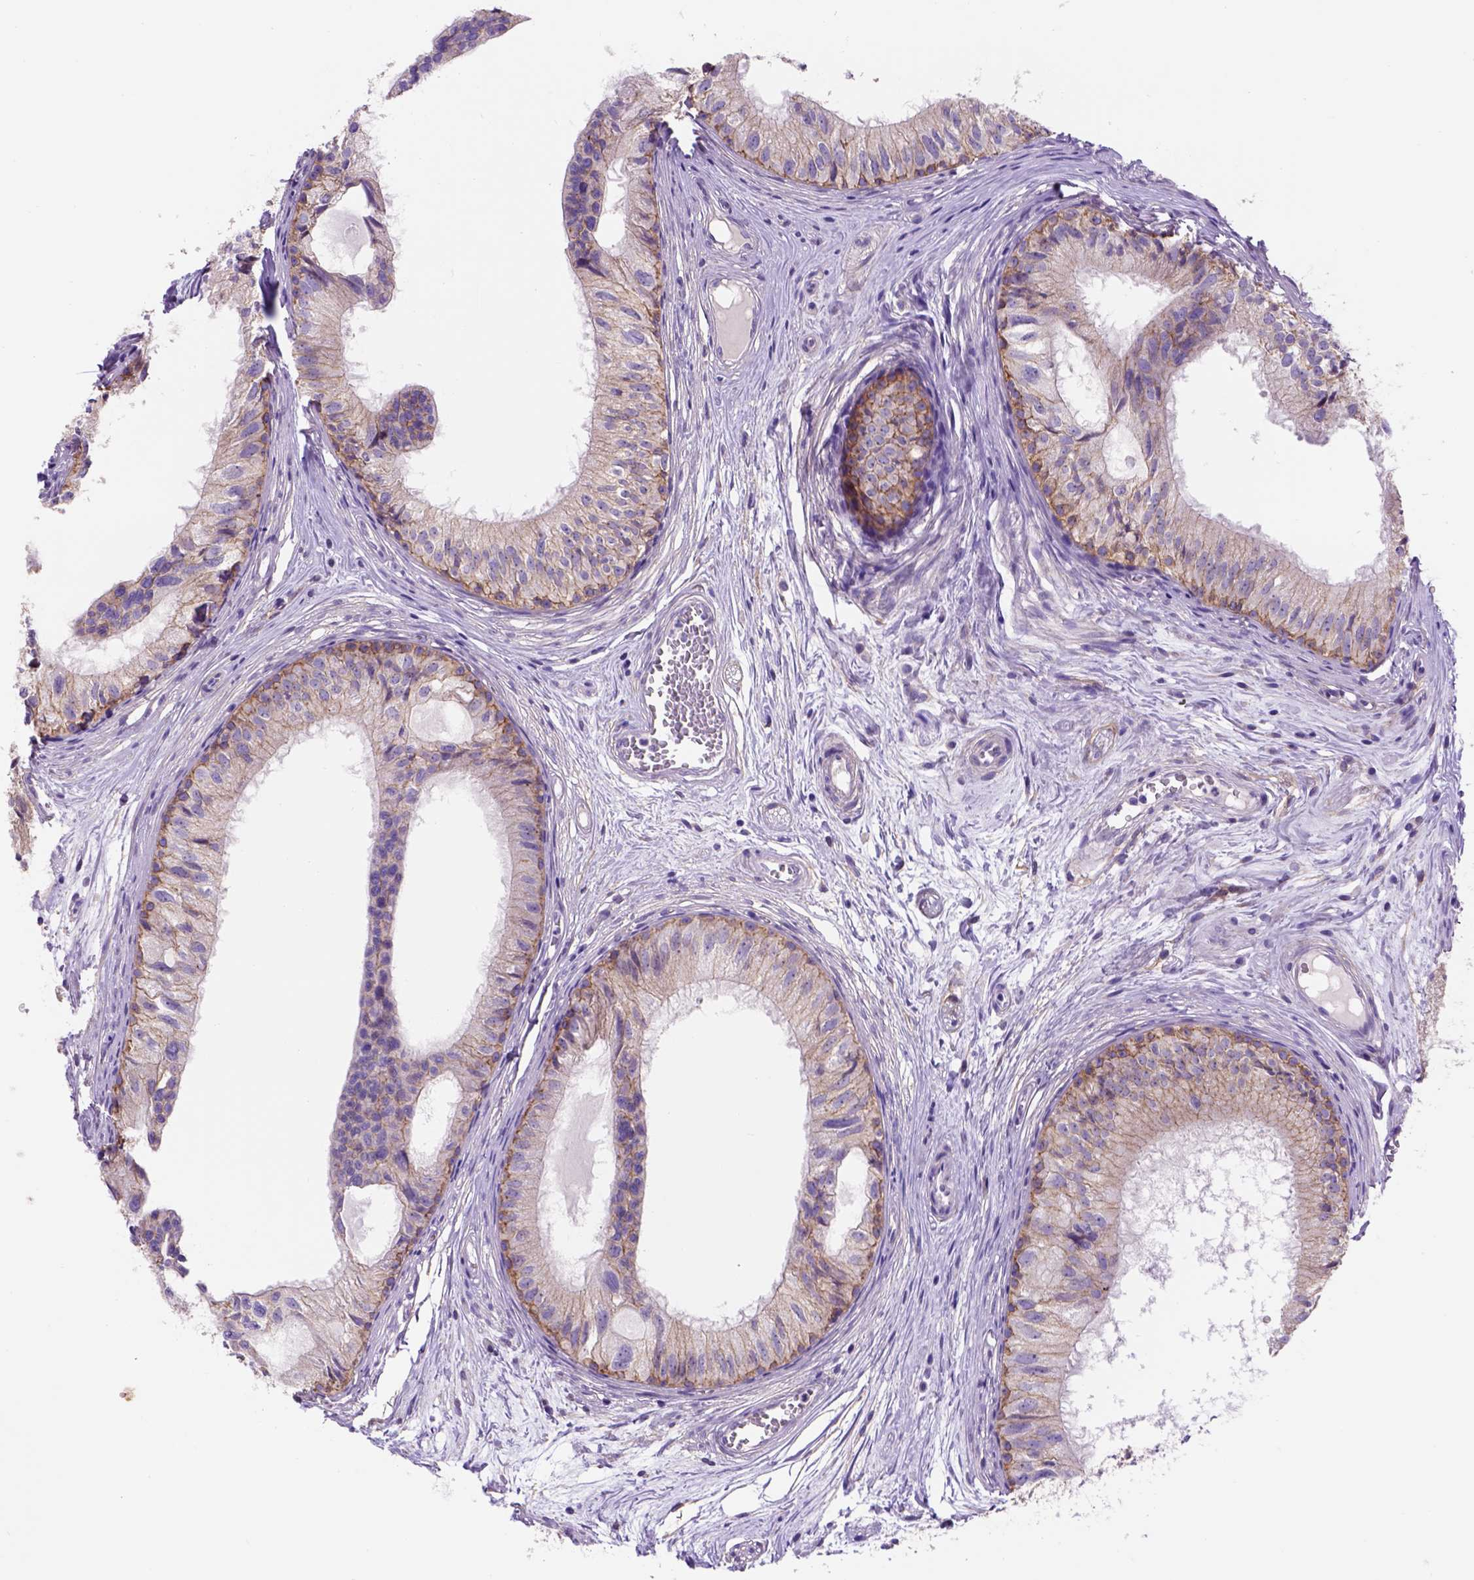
{"staining": {"intensity": "weak", "quantity": "25%-75%", "location": "cytoplasmic/membranous"}, "tissue": "epididymis", "cell_type": "Glandular cells", "image_type": "normal", "snomed": [{"axis": "morphology", "description": "Normal tissue, NOS"}, {"axis": "topography", "description": "Epididymis"}], "caption": "A photomicrograph of human epididymis stained for a protein exhibits weak cytoplasmic/membranous brown staining in glandular cells.", "gene": "EGFR", "patient": {"sex": "male", "age": 25}}